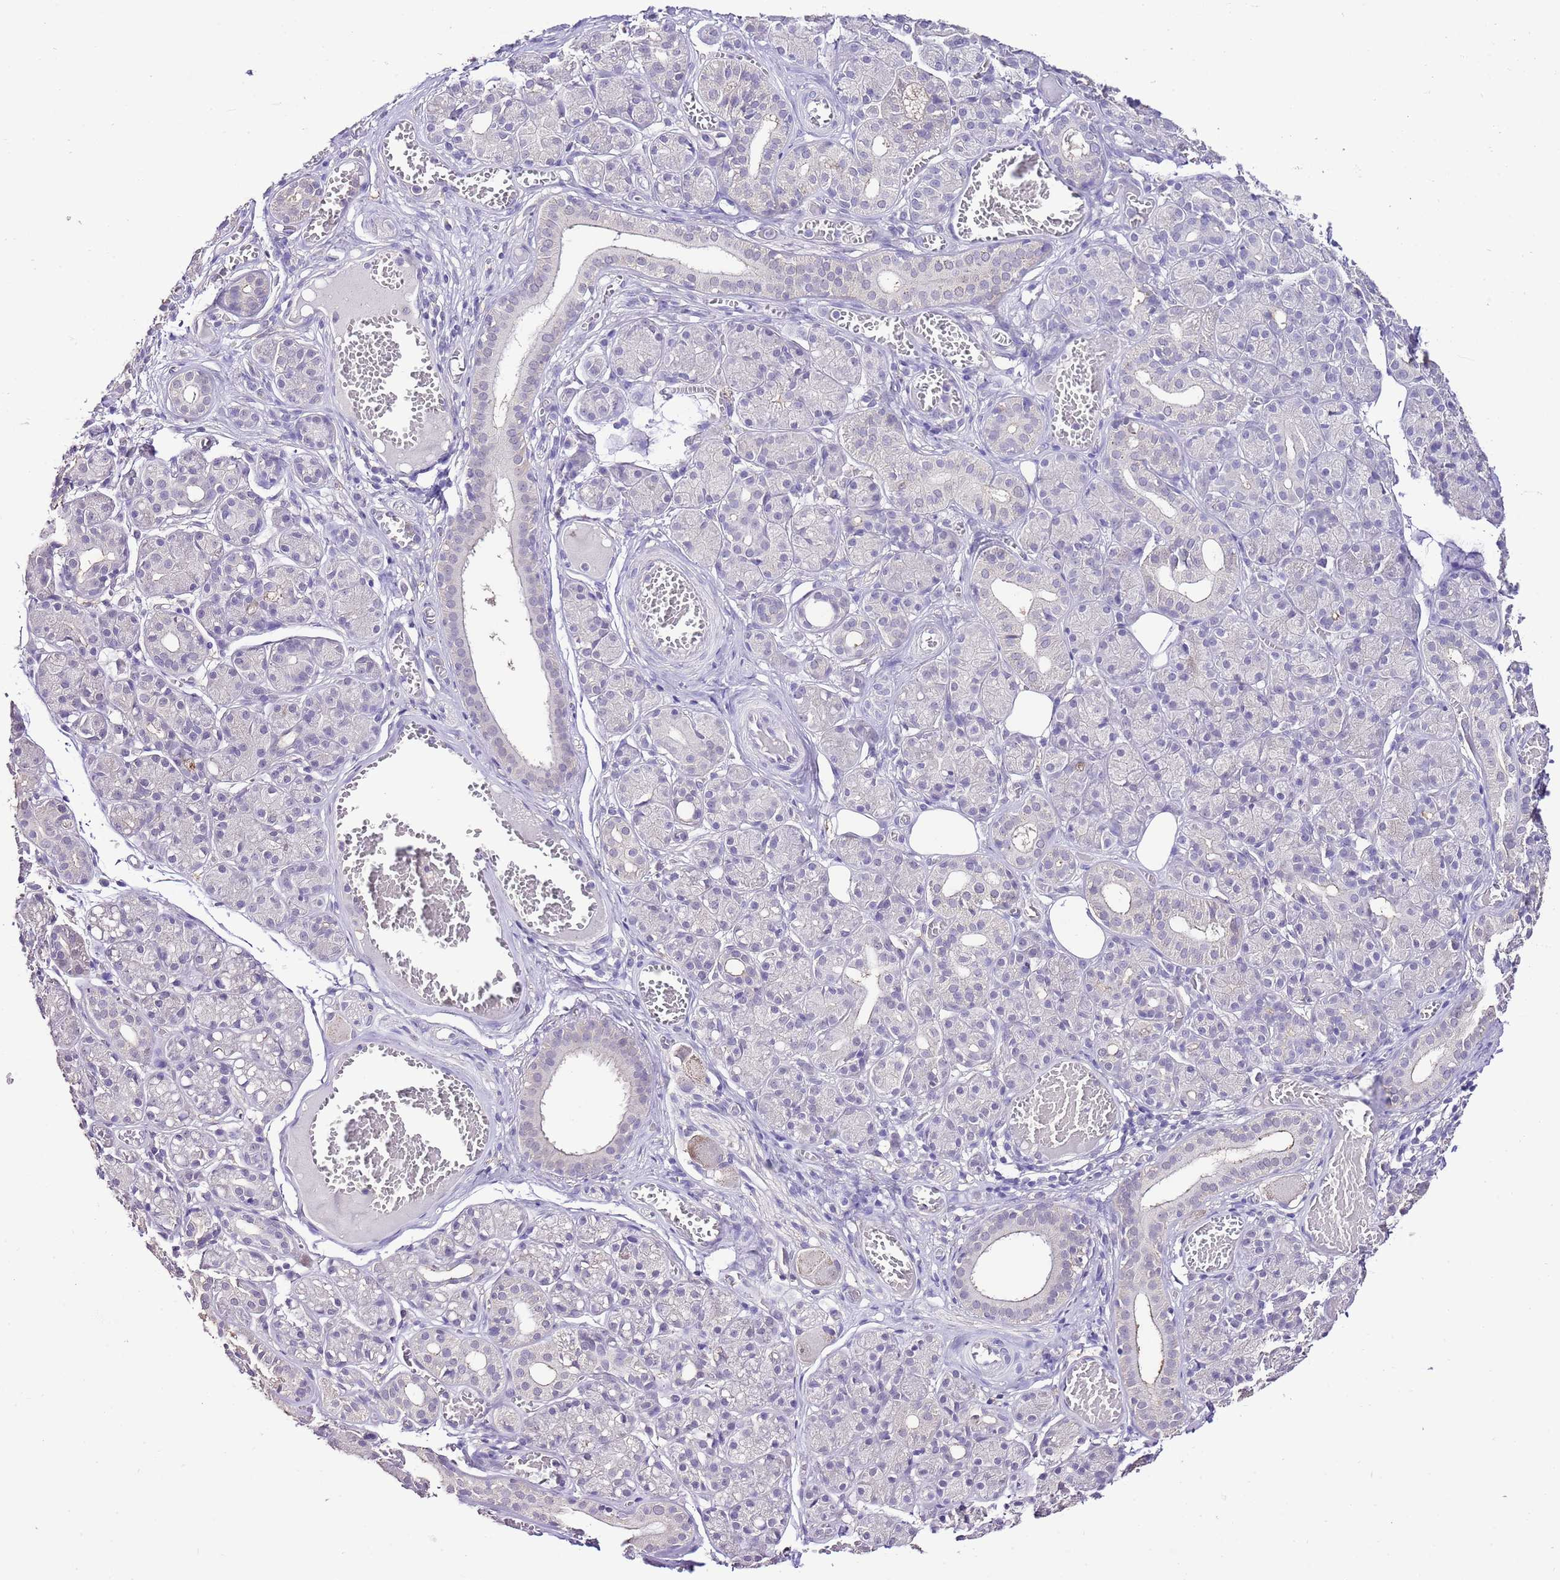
{"staining": {"intensity": "negative", "quantity": "none", "location": "none"}, "tissue": "salivary gland", "cell_type": "Glandular cells", "image_type": "normal", "snomed": [{"axis": "morphology", "description": "Normal tissue, NOS"}, {"axis": "topography", "description": "Salivary gland"}], "caption": "There is no significant positivity in glandular cells of salivary gland.", "gene": "IZUMO4", "patient": {"sex": "male", "age": 63}}